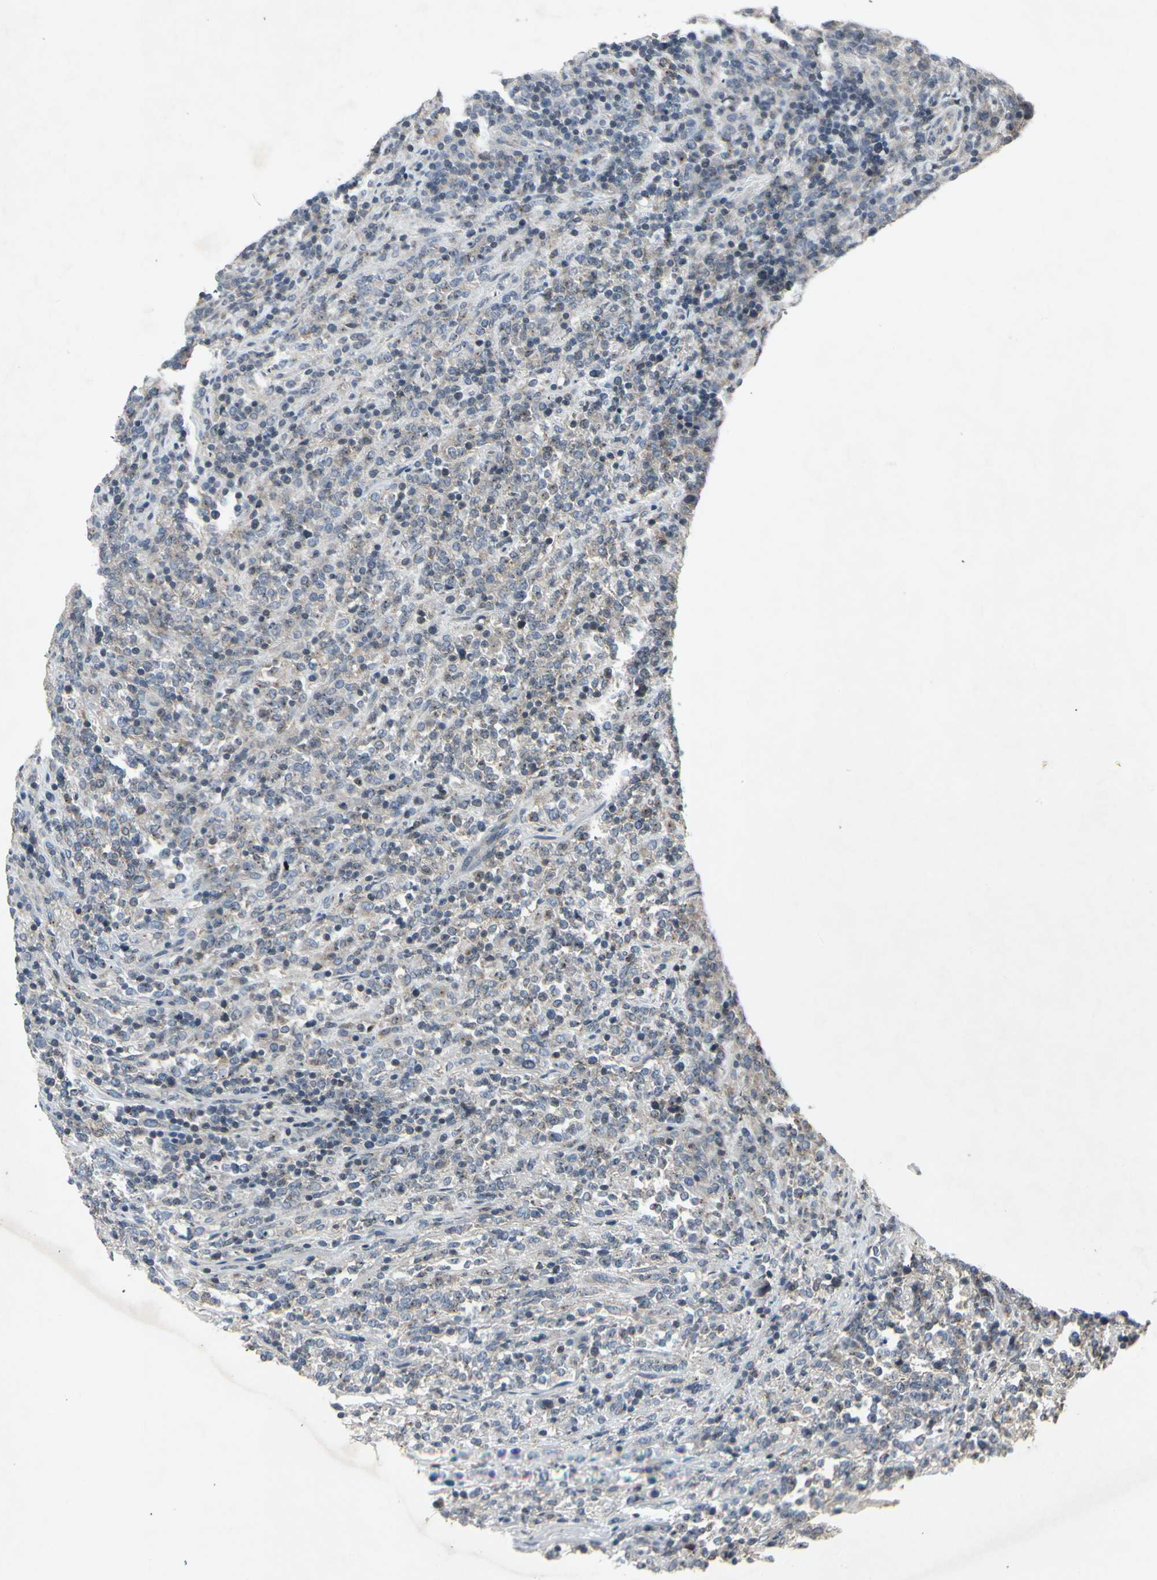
{"staining": {"intensity": "negative", "quantity": "none", "location": "none"}, "tissue": "lymphoma", "cell_type": "Tumor cells", "image_type": "cancer", "snomed": [{"axis": "morphology", "description": "Malignant lymphoma, non-Hodgkin's type, High grade"}, {"axis": "topography", "description": "Soft tissue"}], "caption": "The photomicrograph displays no significant positivity in tumor cells of lymphoma. The staining is performed using DAB (3,3'-diaminobenzidine) brown chromogen with nuclei counter-stained in using hematoxylin.", "gene": "TEK", "patient": {"sex": "male", "age": 18}}